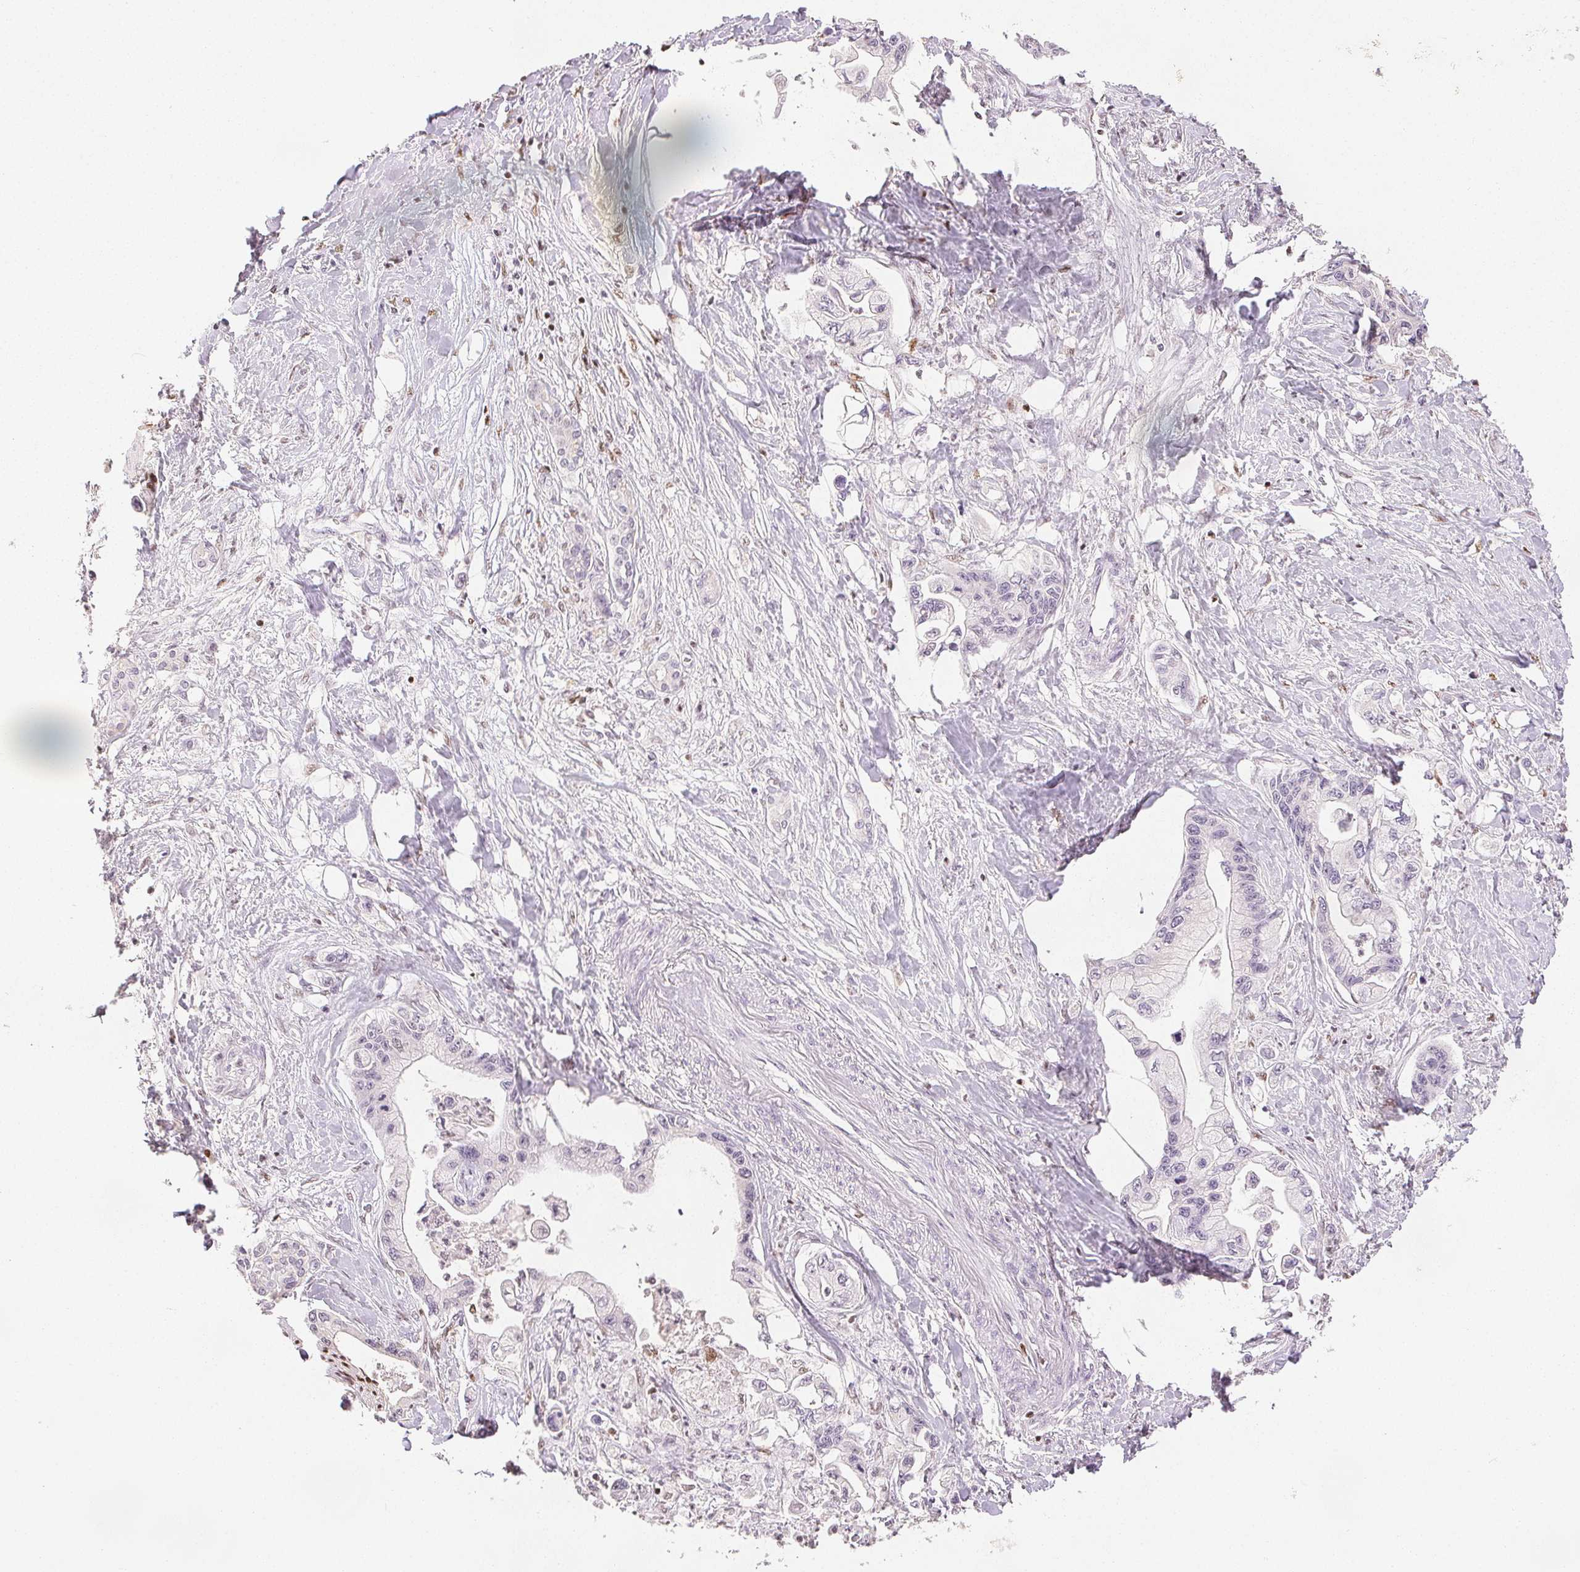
{"staining": {"intensity": "negative", "quantity": "none", "location": "none"}, "tissue": "pancreatic cancer", "cell_type": "Tumor cells", "image_type": "cancer", "snomed": [{"axis": "morphology", "description": "Adenocarcinoma, NOS"}, {"axis": "topography", "description": "Pancreas"}], "caption": "A micrograph of human pancreatic cancer is negative for staining in tumor cells. (Brightfield microscopy of DAB (3,3'-diaminobenzidine) IHC at high magnification).", "gene": "RUNX2", "patient": {"sex": "male", "age": 61}}